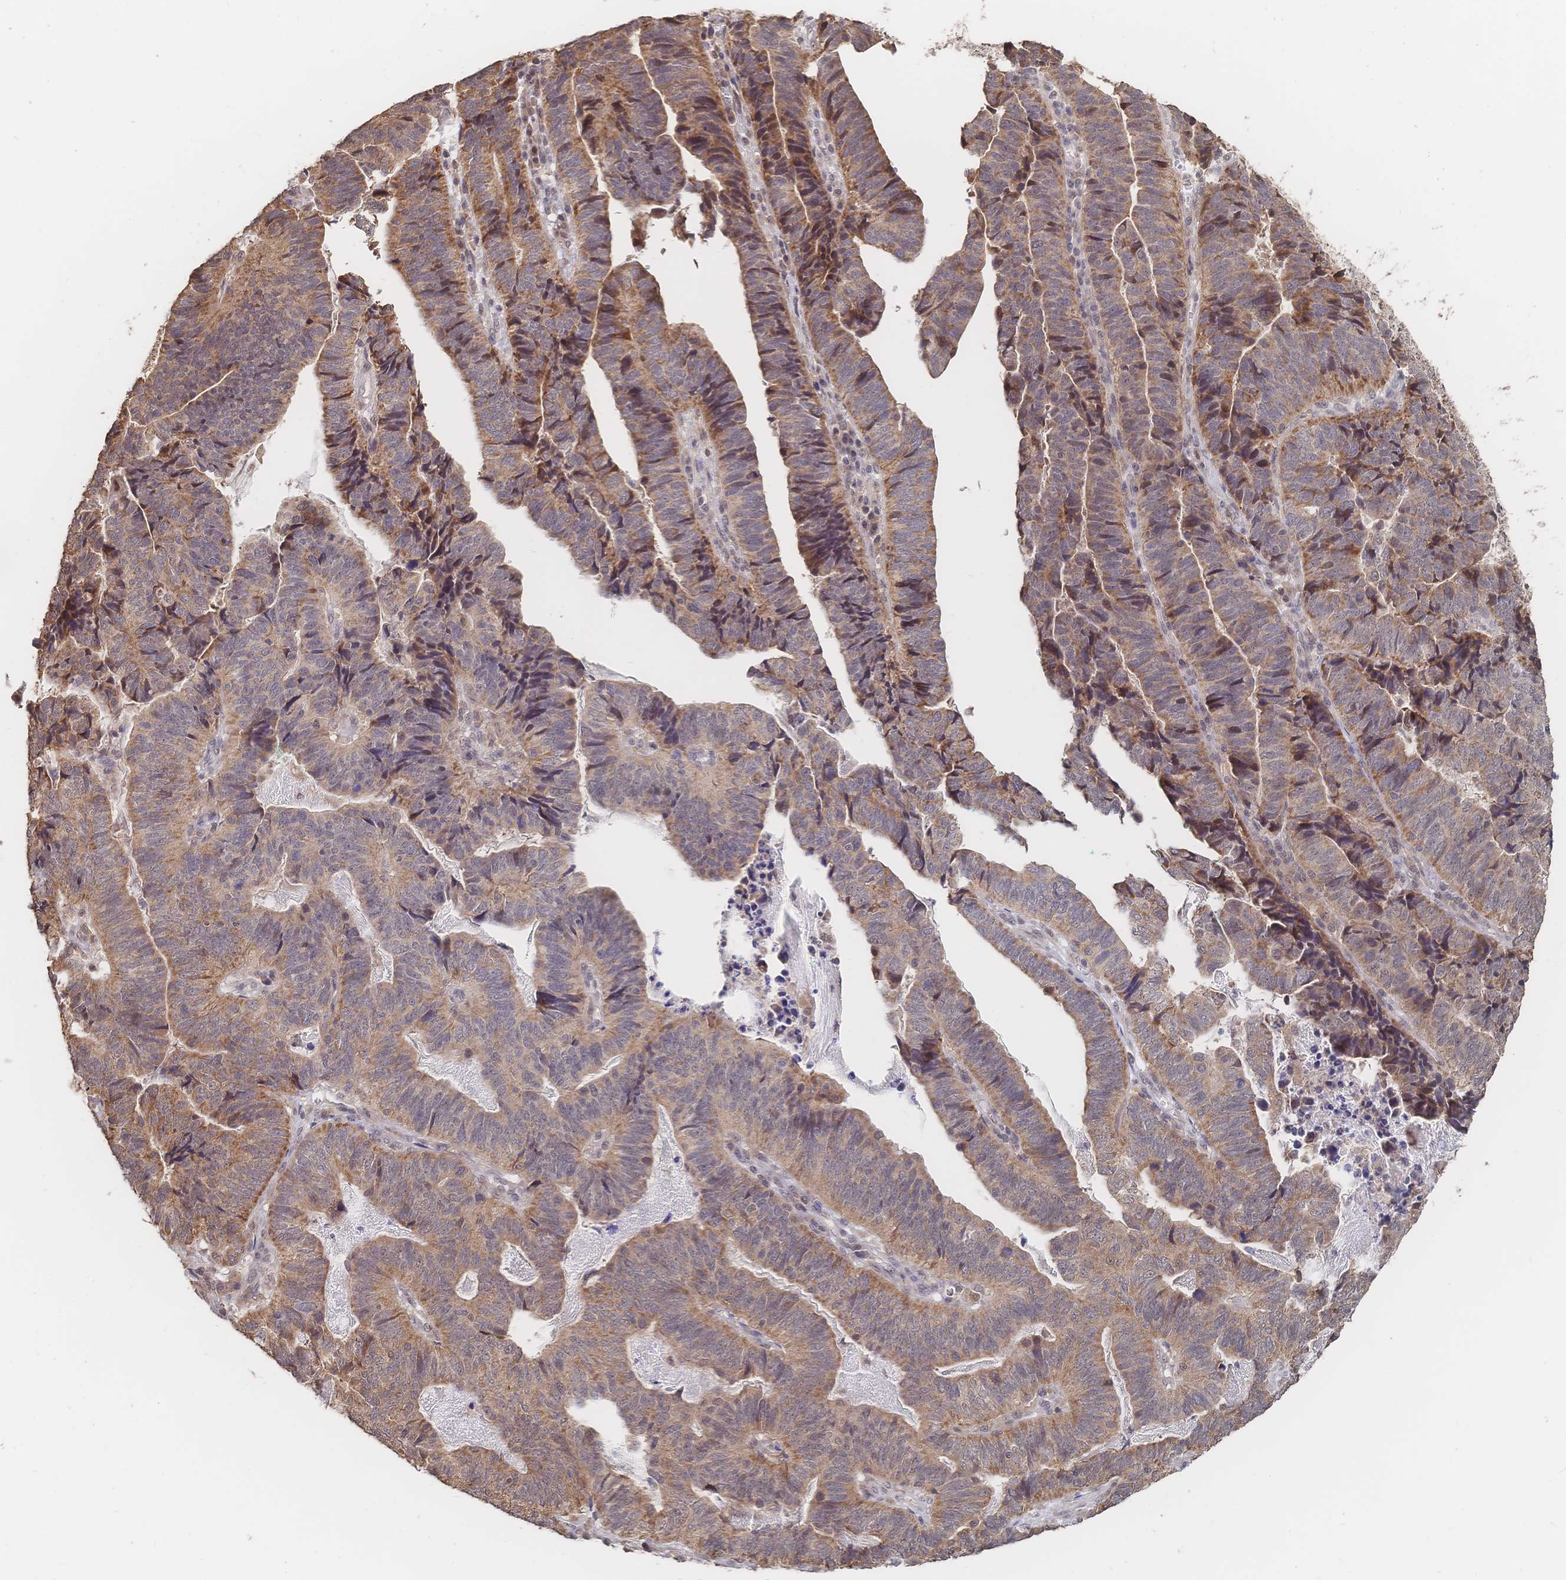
{"staining": {"intensity": "moderate", "quantity": "25%-75%", "location": "cytoplasmic/membranous"}, "tissue": "stomach cancer", "cell_type": "Tumor cells", "image_type": "cancer", "snomed": [{"axis": "morphology", "description": "Adenocarcinoma, NOS"}, {"axis": "topography", "description": "Stomach, upper"}], "caption": "Stomach adenocarcinoma was stained to show a protein in brown. There is medium levels of moderate cytoplasmic/membranous positivity in about 25%-75% of tumor cells. The protein is shown in brown color, while the nuclei are stained blue.", "gene": "LRP5", "patient": {"sex": "female", "age": 67}}